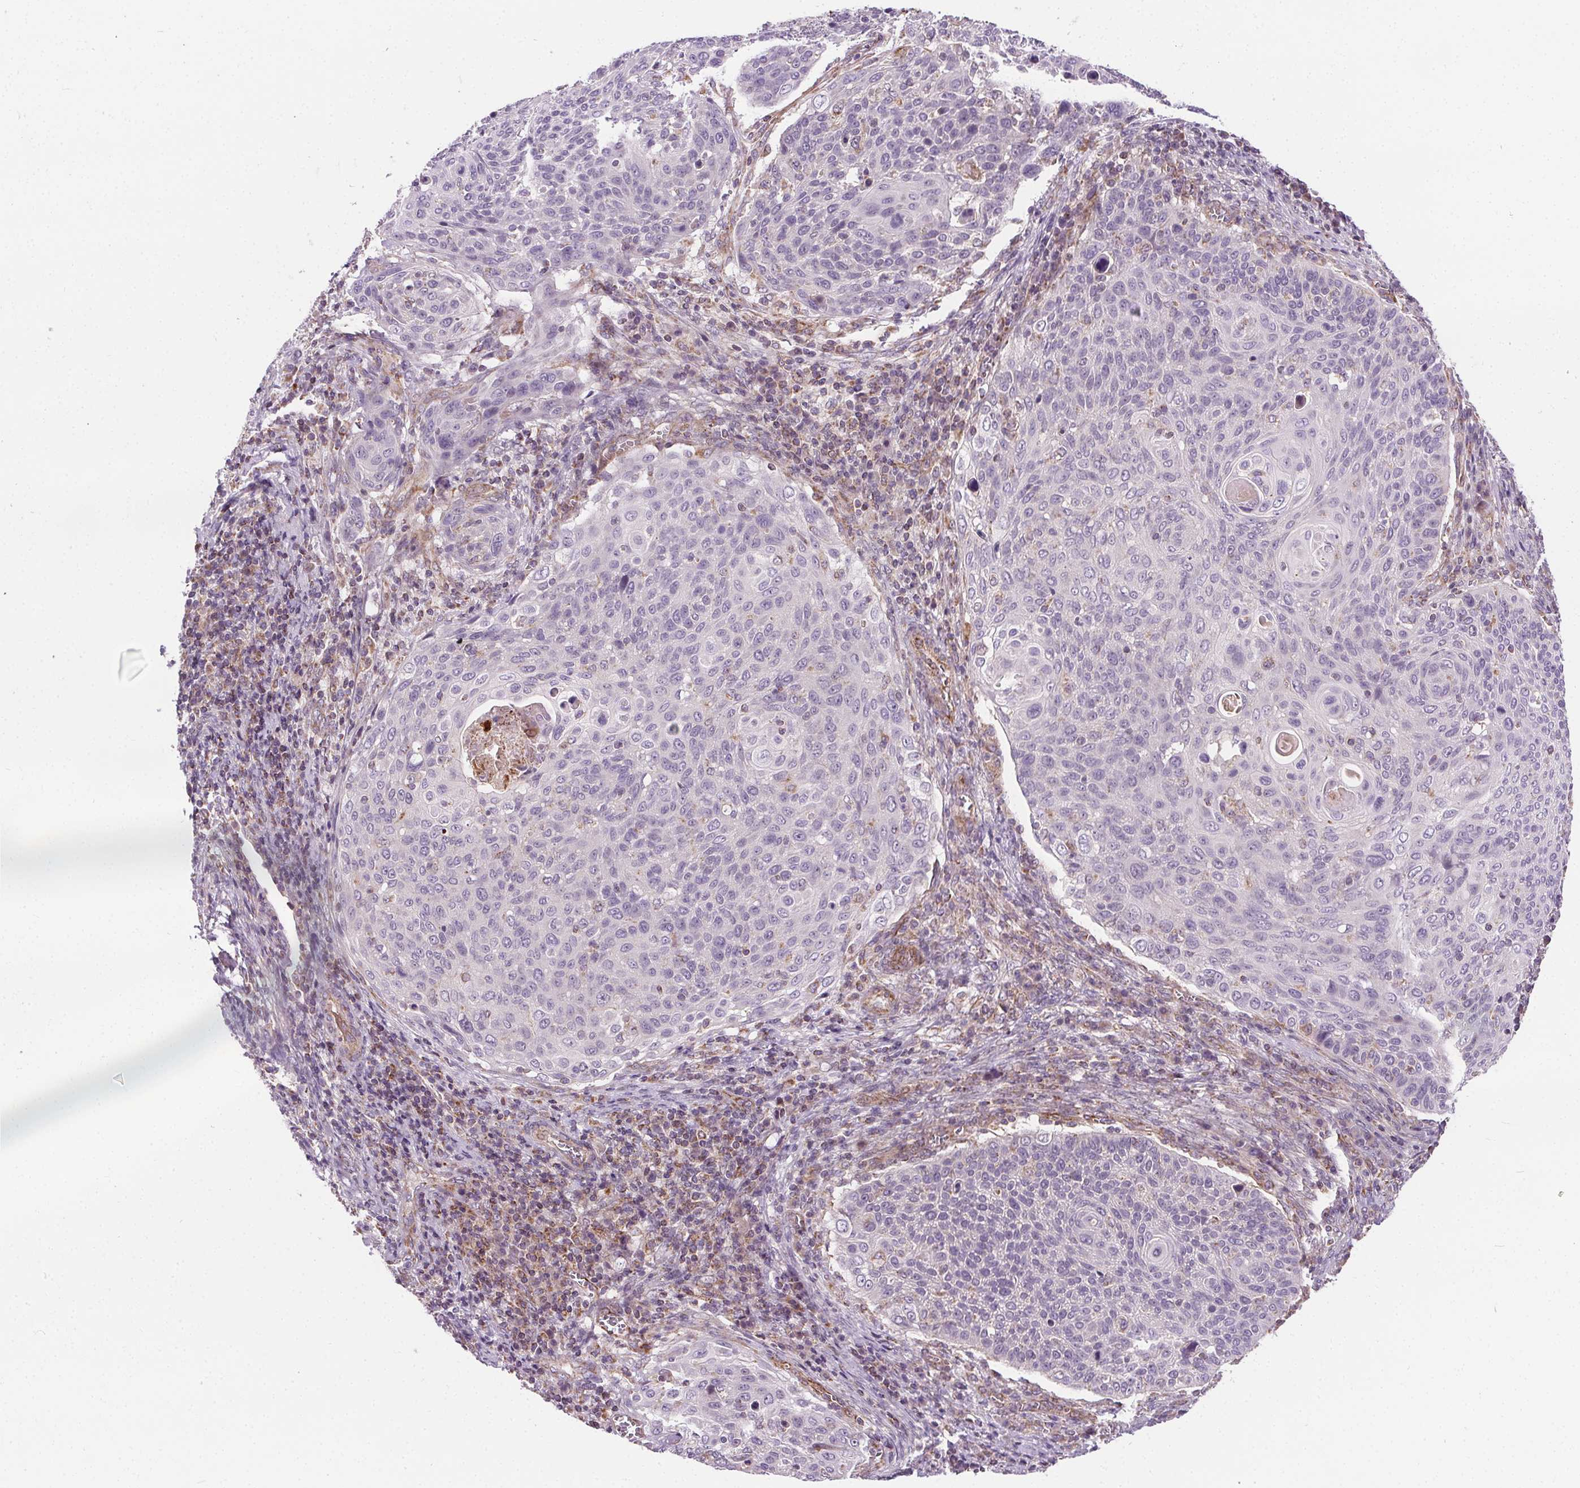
{"staining": {"intensity": "negative", "quantity": "none", "location": "none"}, "tissue": "cervical cancer", "cell_type": "Tumor cells", "image_type": "cancer", "snomed": [{"axis": "morphology", "description": "Squamous cell carcinoma, NOS"}, {"axis": "topography", "description": "Cervix"}], "caption": "An IHC image of cervical squamous cell carcinoma is shown. There is no staining in tumor cells of cervical squamous cell carcinoma.", "gene": "GOLT1B", "patient": {"sex": "female", "age": 31}}